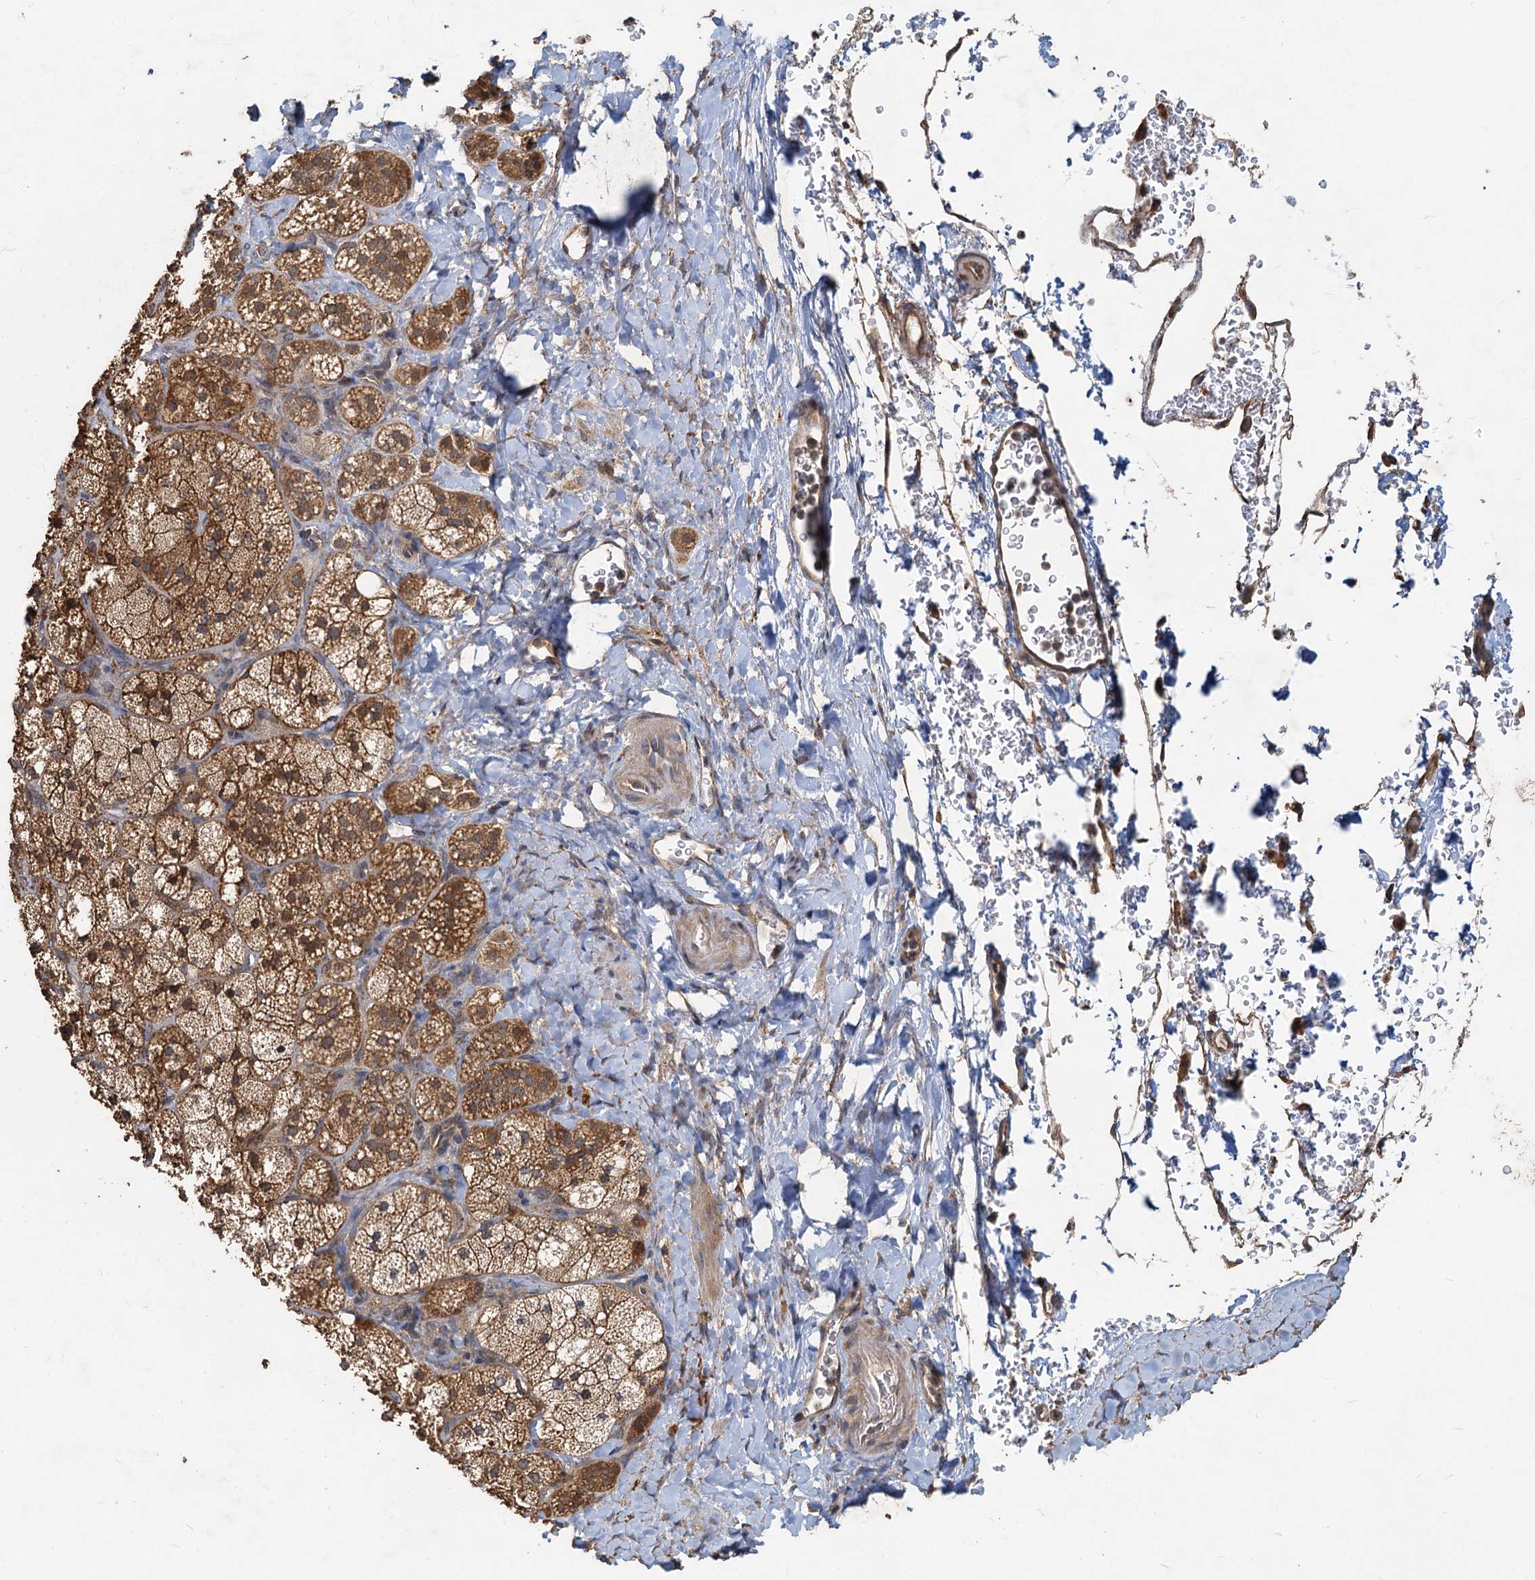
{"staining": {"intensity": "moderate", "quantity": ">75%", "location": "cytoplasmic/membranous"}, "tissue": "adrenal gland", "cell_type": "Glandular cells", "image_type": "normal", "snomed": [{"axis": "morphology", "description": "Normal tissue, NOS"}, {"axis": "topography", "description": "Adrenal gland"}], "caption": "IHC histopathology image of benign human adrenal gland stained for a protein (brown), which exhibits medium levels of moderate cytoplasmic/membranous expression in about >75% of glandular cells.", "gene": "HYI", "patient": {"sex": "male", "age": 61}}